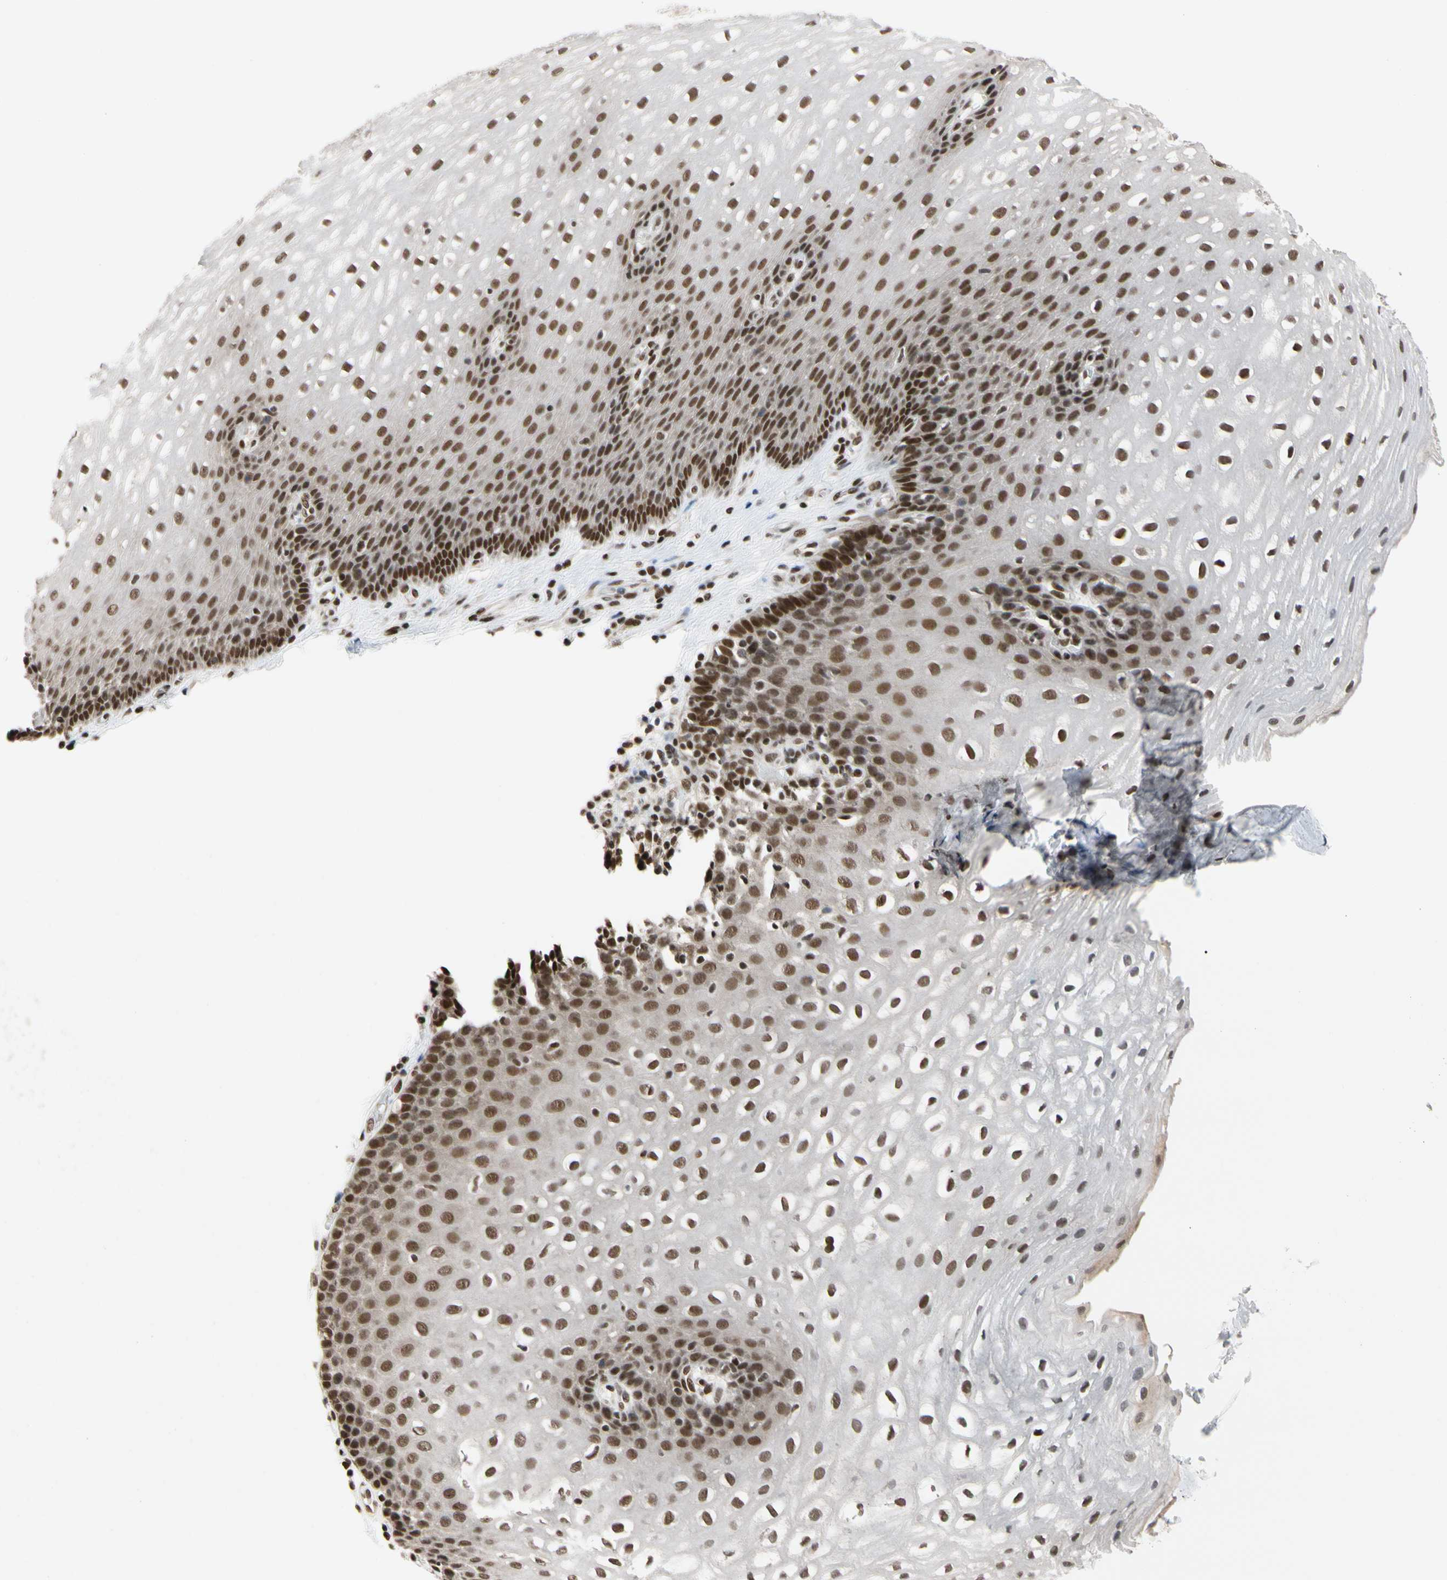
{"staining": {"intensity": "moderate", "quantity": ">75%", "location": "nuclear"}, "tissue": "esophagus", "cell_type": "Squamous epithelial cells", "image_type": "normal", "snomed": [{"axis": "morphology", "description": "Normal tissue, NOS"}, {"axis": "topography", "description": "Esophagus"}], "caption": "The photomicrograph displays staining of benign esophagus, revealing moderate nuclear protein staining (brown color) within squamous epithelial cells. (Stains: DAB (3,3'-diaminobenzidine) in brown, nuclei in blue, Microscopy: brightfield microscopy at high magnification).", "gene": "FAM98B", "patient": {"sex": "male", "age": 48}}